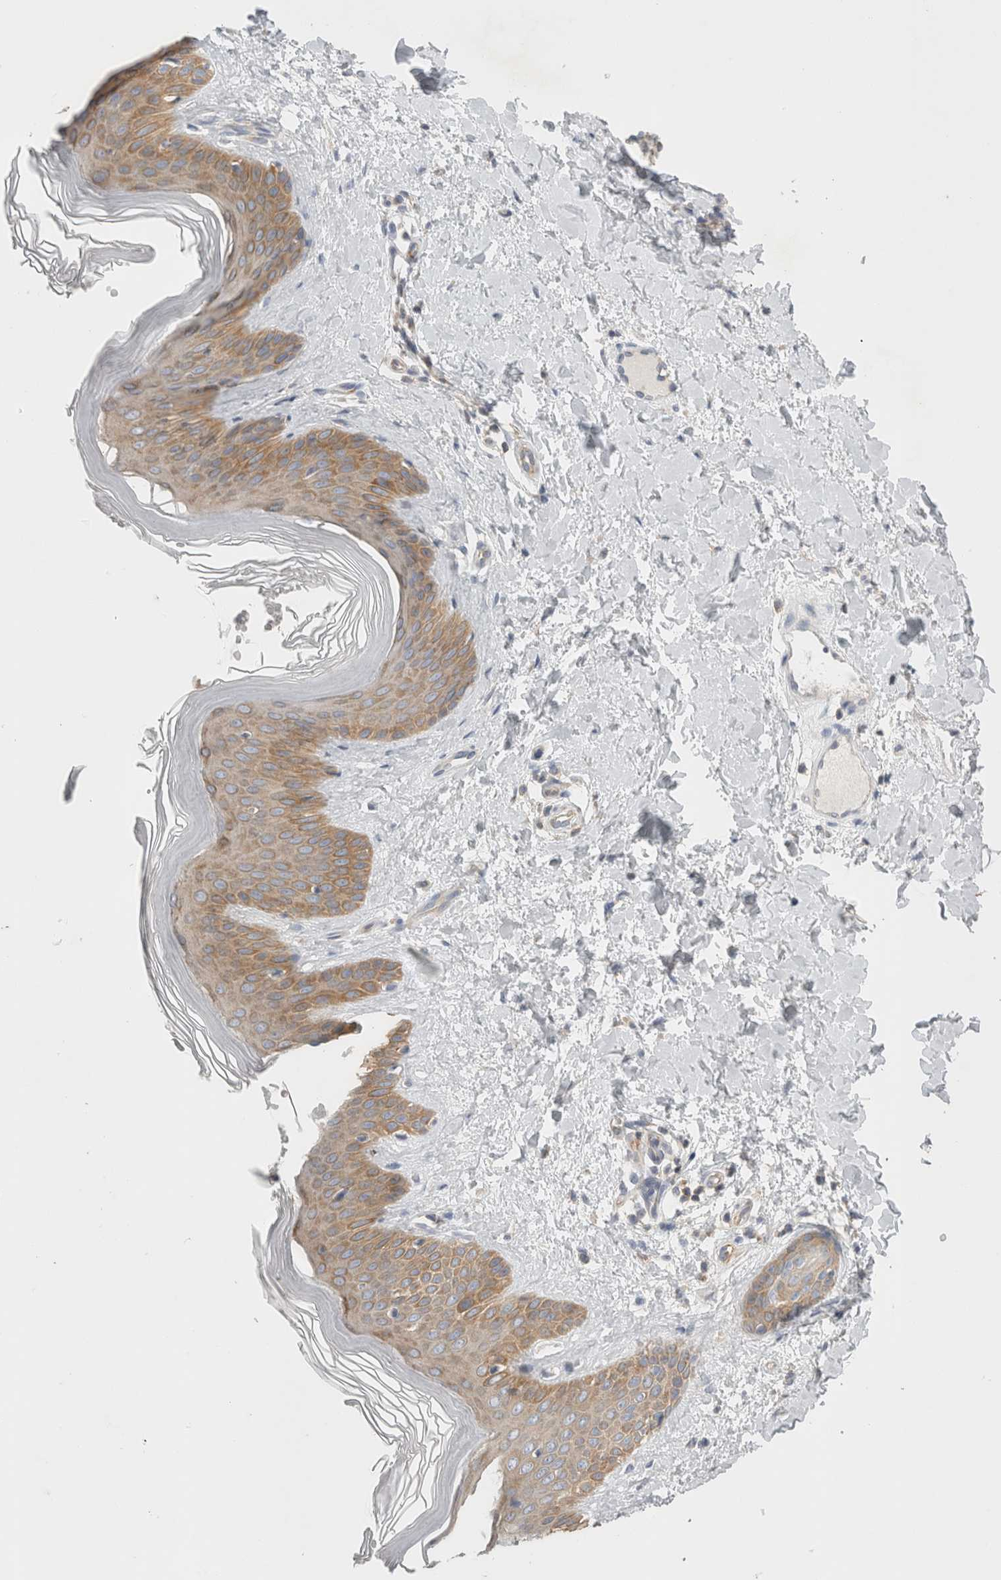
{"staining": {"intensity": "negative", "quantity": "none", "location": "none"}, "tissue": "skin", "cell_type": "Fibroblasts", "image_type": "normal", "snomed": [{"axis": "morphology", "description": "Normal tissue, NOS"}, {"axis": "morphology", "description": "Malignant melanoma, Metastatic site"}, {"axis": "topography", "description": "Skin"}], "caption": "An immunohistochemistry (IHC) micrograph of unremarkable skin is shown. There is no staining in fibroblasts of skin. (Stains: DAB immunohistochemistry (IHC) with hematoxylin counter stain, Microscopy: brightfield microscopy at high magnification).", "gene": "ZNF23", "patient": {"sex": "male", "age": 41}}